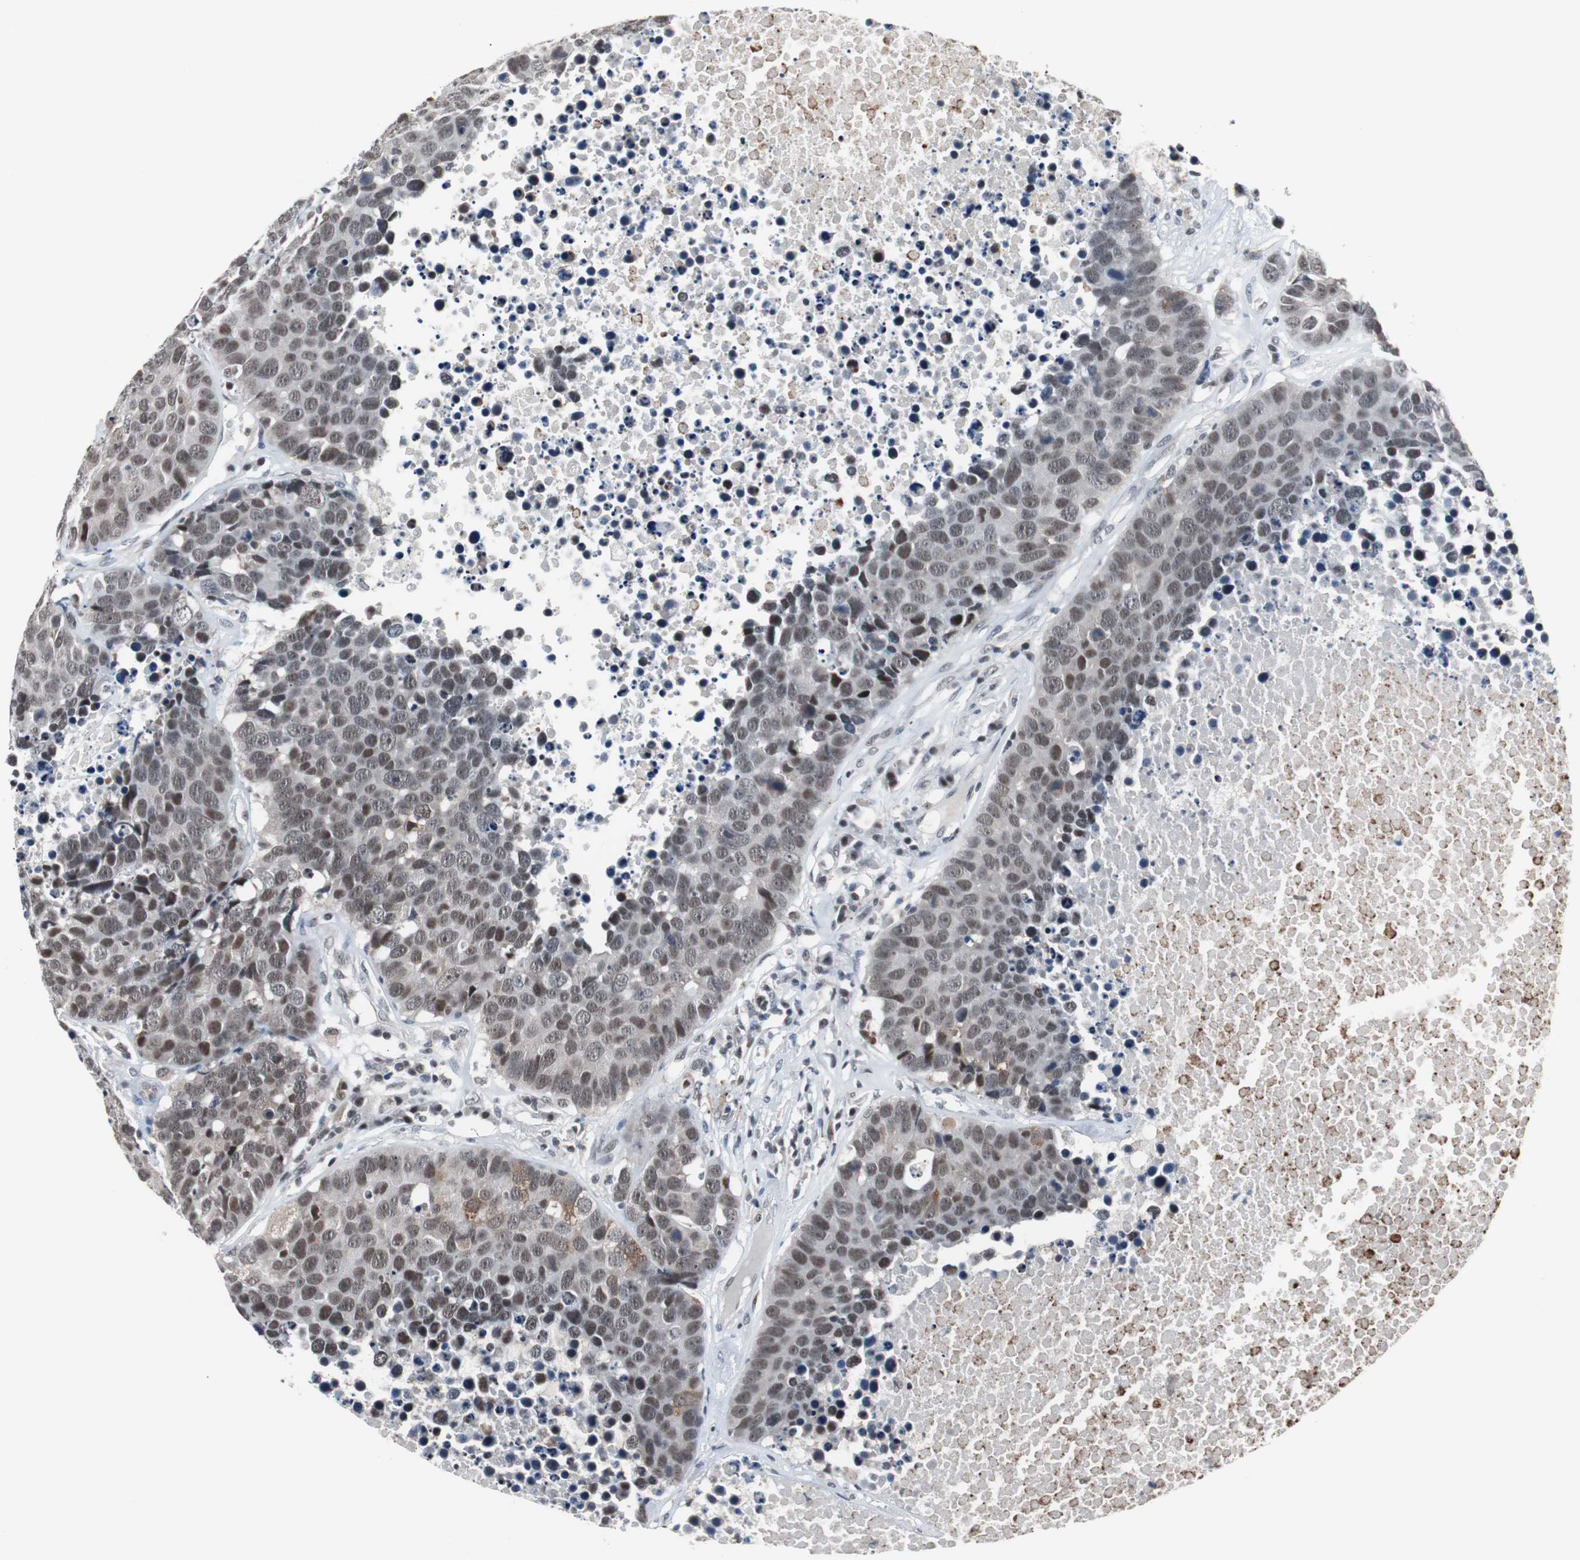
{"staining": {"intensity": "moderate", "quantity": "25%-75%", "location": "cytoplasmic/membranous,nuclear"}, "tissue": "carcinoid", "cell_type": "Tumor cells", "image_type": "cancer", "snomed": [{"axis": "morphology", "description": "Carcinoid, malignant, NOS"}, {"axis": "topography", "description": "Lung"}], "caption": "The micrograph displays staining of carcinoid (malignant), revealing moderate cytoplasmic/membranous and nuclear protein expression (brown color) within tumor cells. (Brightfield microscopy of DAB IHC at high magnification).", "gene": "TAF7", "patient": {"sex": "male", "age": 60}}